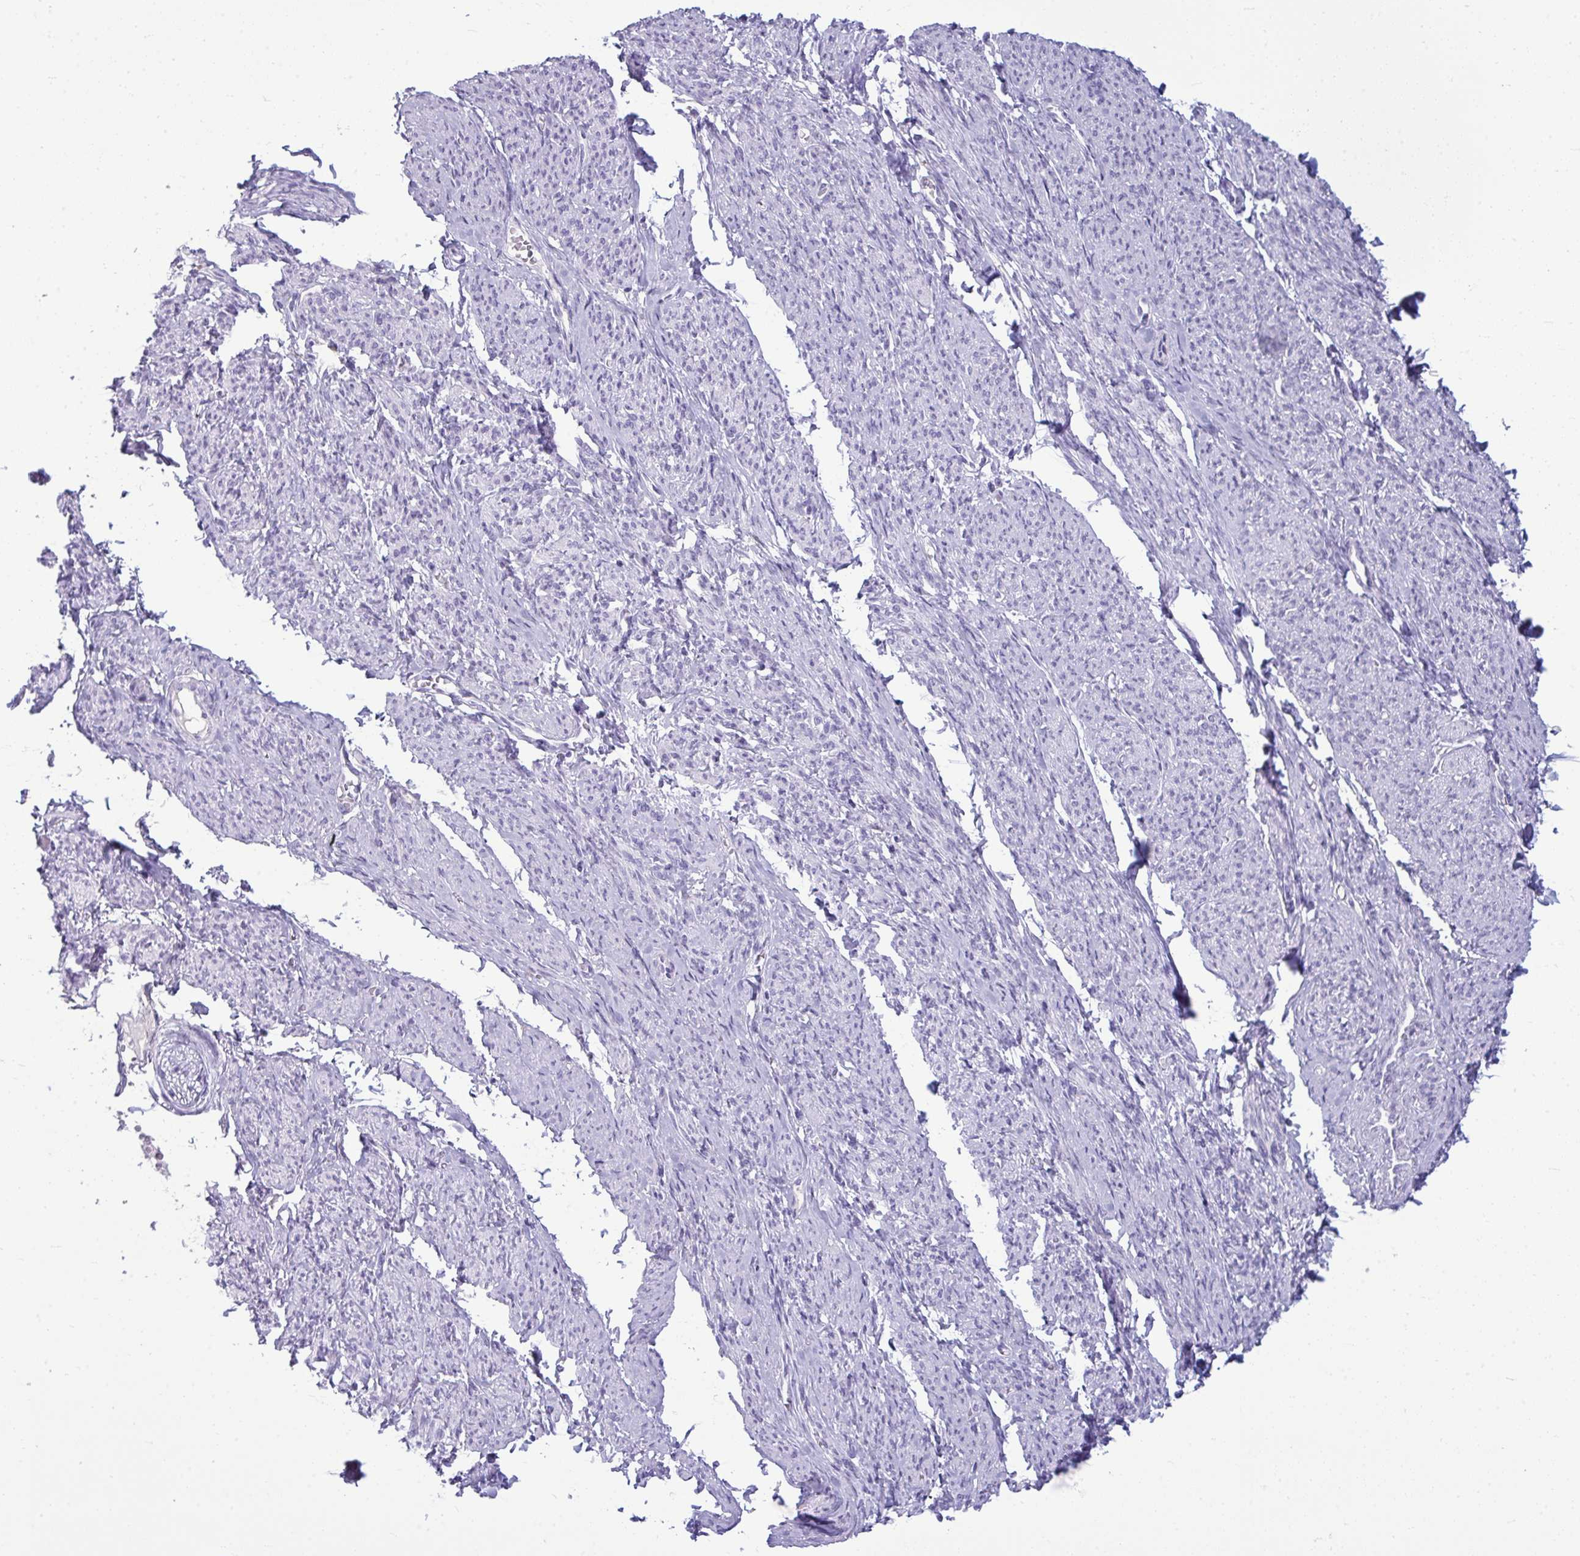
{"staining": {"intensity": "negative", "quantity": "none", "location": "none"}, "tissue": "smooth muscle", "cell_type": "Smooth muscle cells", "image_type": "normal", "snomed": [{"axis": "morphology", "description": "Normal tissue, NOS"}, {"axis": "topography", "description": "Smooth muscle"}], "caption": "Immunohistochemistry micrograph of normal smooth muscle: smooth muscle stained with DAB (3,3'-diaminobenzidine) demonstrates no significant protein staining in smooth muscle cells.", "gene": "ANKRD60", "patient": {"sex": "female", "age": 65}}